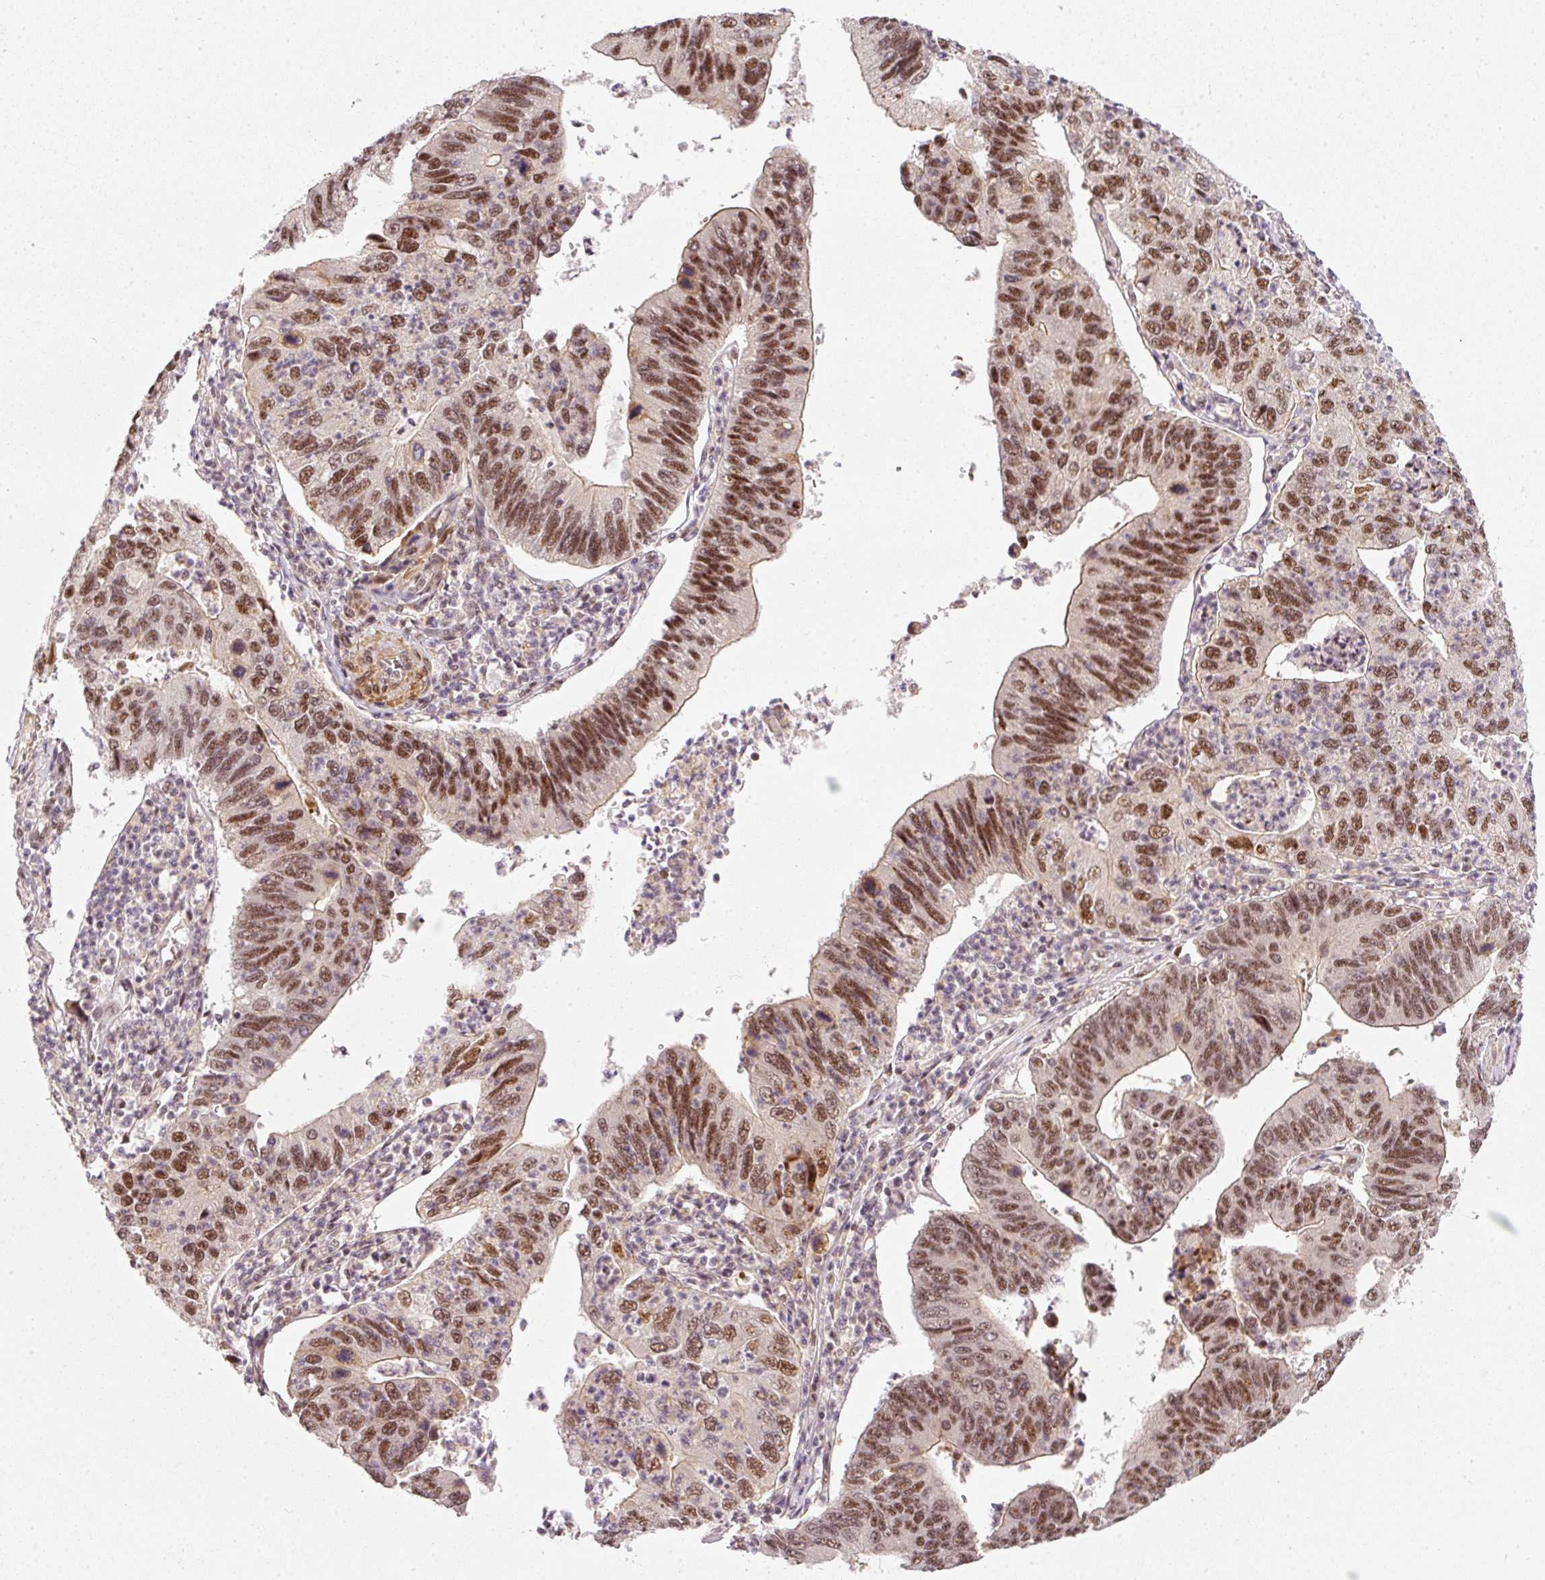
{"staining": {"intensity": "moderate", "quantity": ">75%", "location": "nuclear"}, "tissue": "stomach cancer", "cell_type": "Tumor cells", "image_type": "cancer", "snomed": [{"axis": "morphology", "description": "Adenocarcinoma, NOS"}, {"axis": "topography", "description": "Stomach"}], "caption": "Immunohistochemical staining of adenocarcinoma (stomach) demonstrates medium levels of moderate nuclear protein staining in approximately >75% of tumor cells.", "gene": "THOC6", "patient": {"sex": "male", "age": 59}}